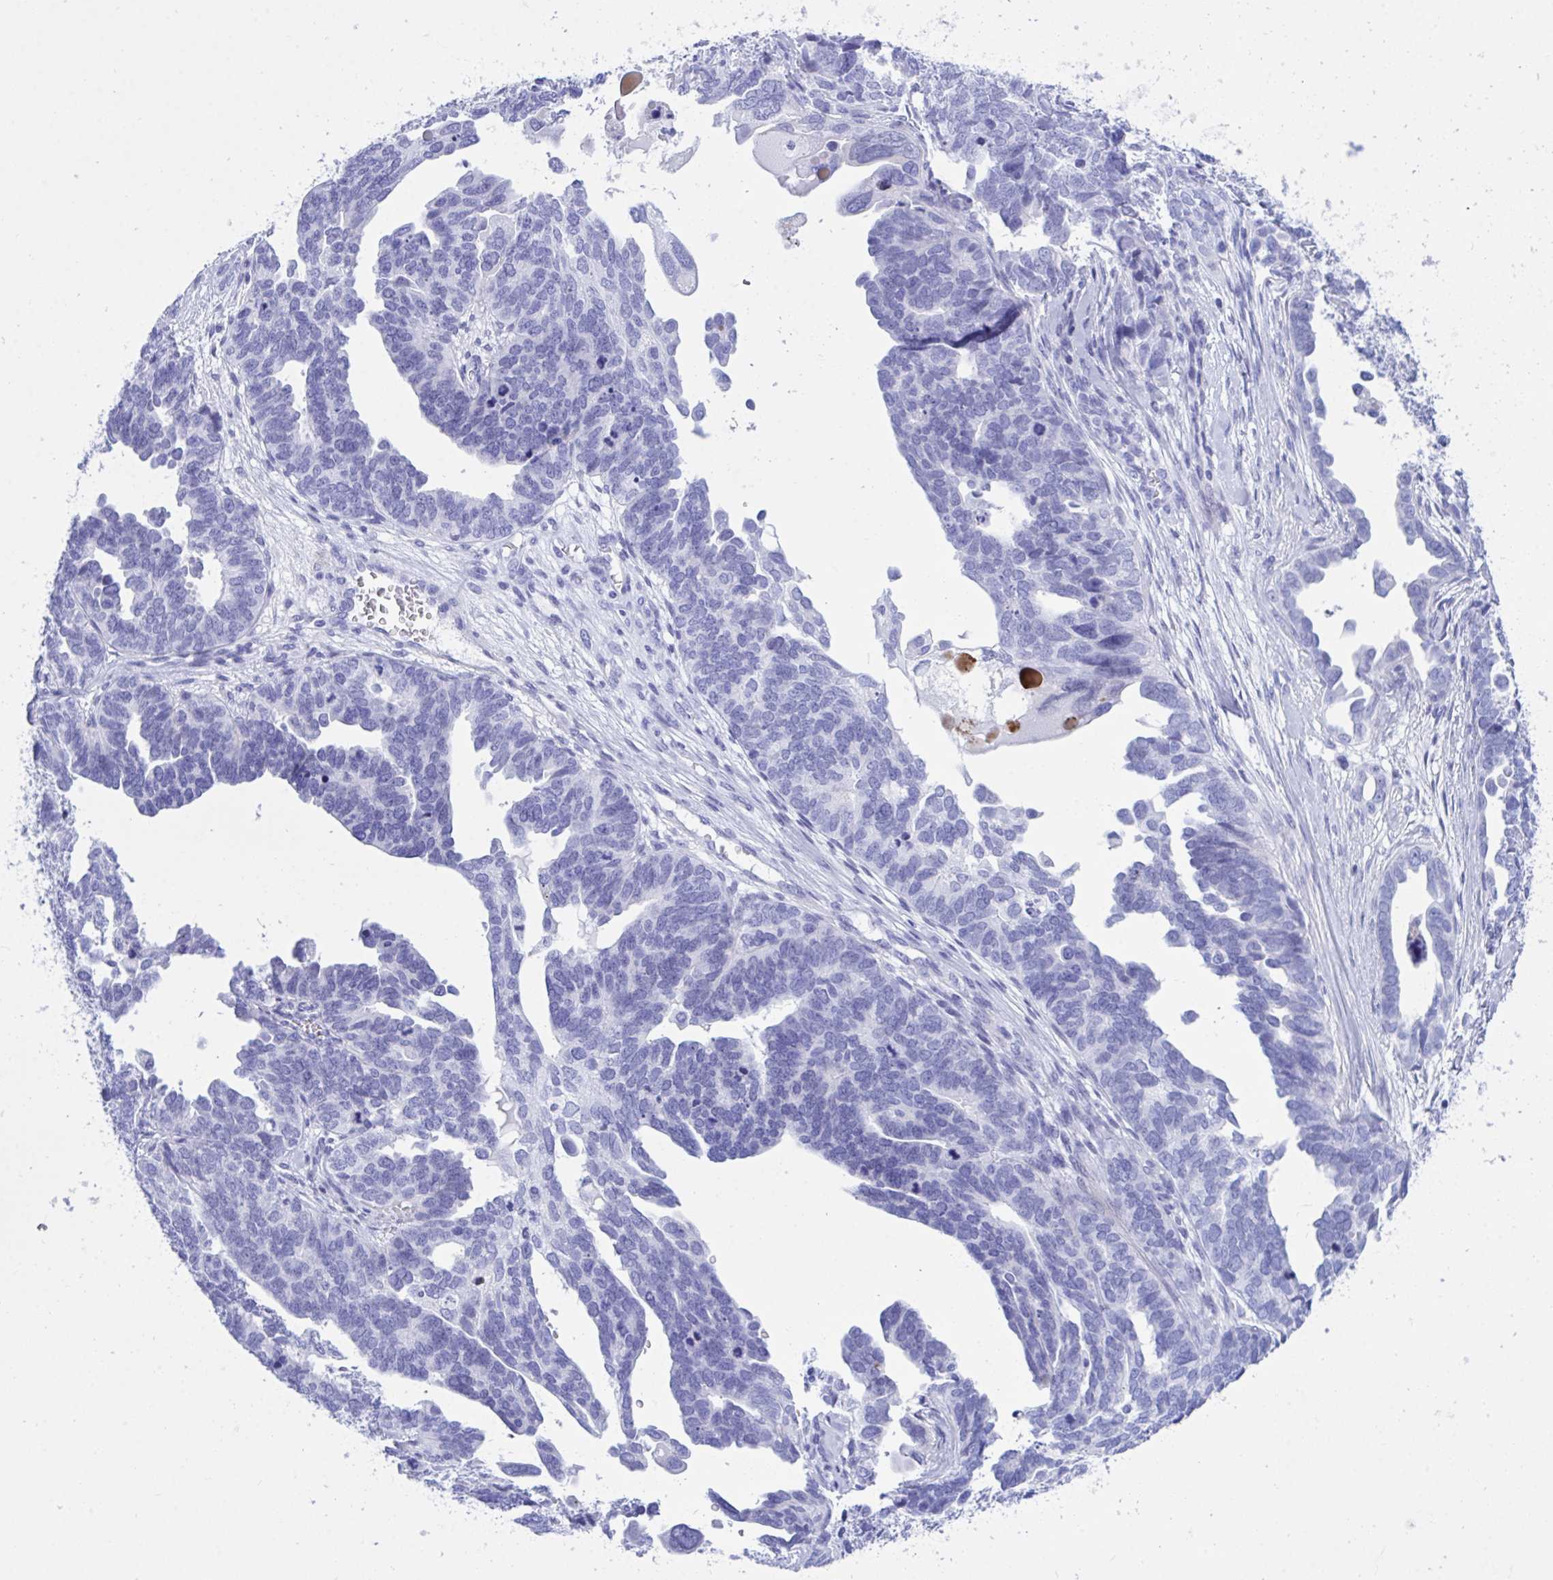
{"staining": {"intensity": "negative", "quantity": "none", "location": "none"}, "tissue": "ovarian cancer", "cell_type": "Tumor cells", "image_type": "cancer", "snomed": [{"axis": "morphology", "description": "Cystadenocarcinoma, serous, NOS"}, {"axis": "topography", "description": "Ovary"}], "caption": "DAB immunohistochemical staining of human ovarian serous cystadenocarcinoma reveals no significant positivity in tumor cells.", "gene": "BEX5", "patient": {"sex": "female", "age": 51}}